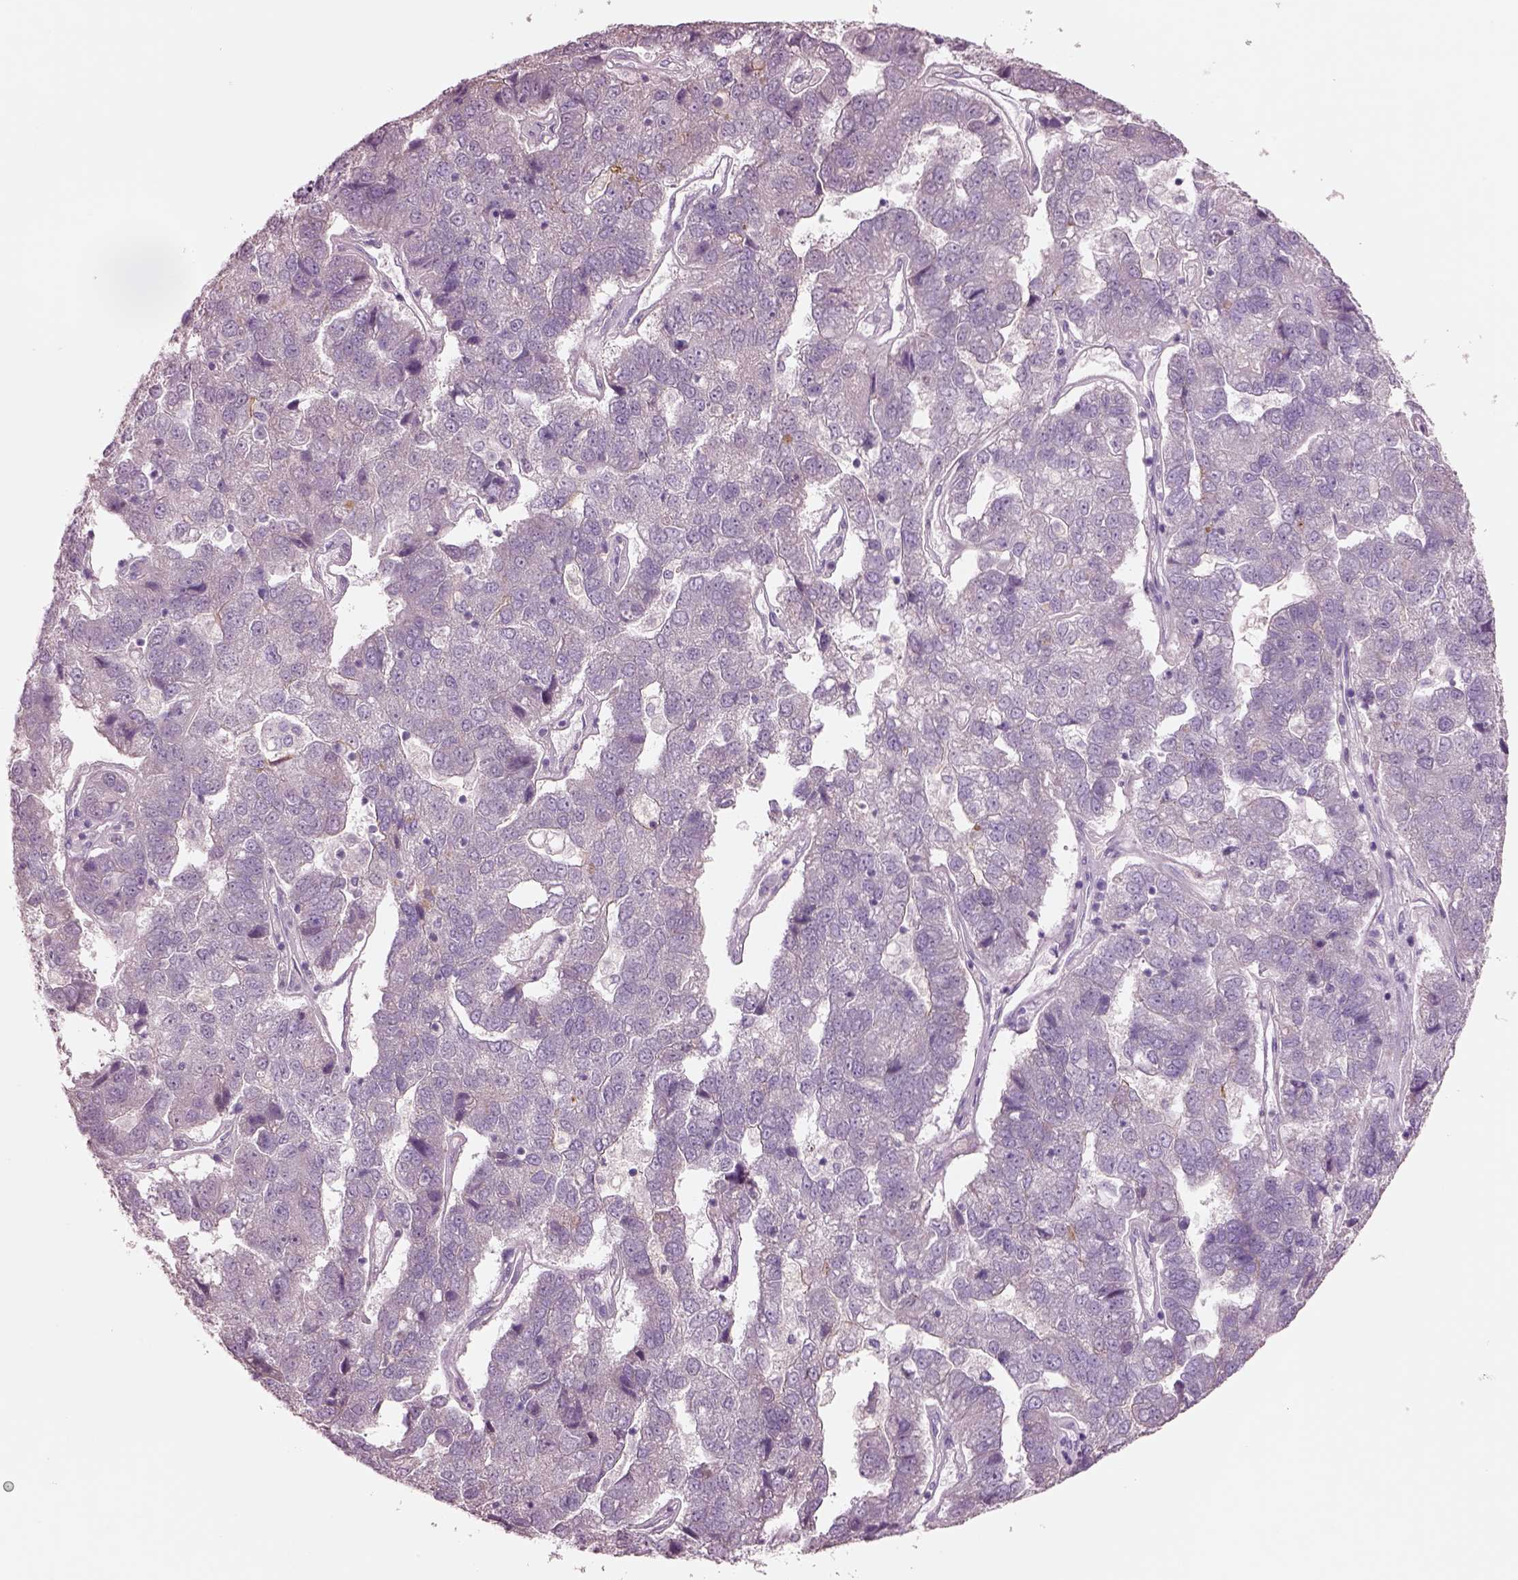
{"staining": {"intensity": "negative", "quantity": "none", "location": "none"}, "tissue": "pancreatic cancer", "cell_type": "Tumor cells", "image_type": "cancer", "snomed": [{"axis": "morphology", "description": "Adenocarcinoma, NOS"}, {"axis": "topography", "description": "Pancreas"}], "caption": "Immunohistochemistry micrograph of adenocarcinoma (pancreatic) stained for a protein (brown), which reveals no expression in tumor cells.", "gene": "DUOXA2", "patient": {"sex": "female", "age": 61}}